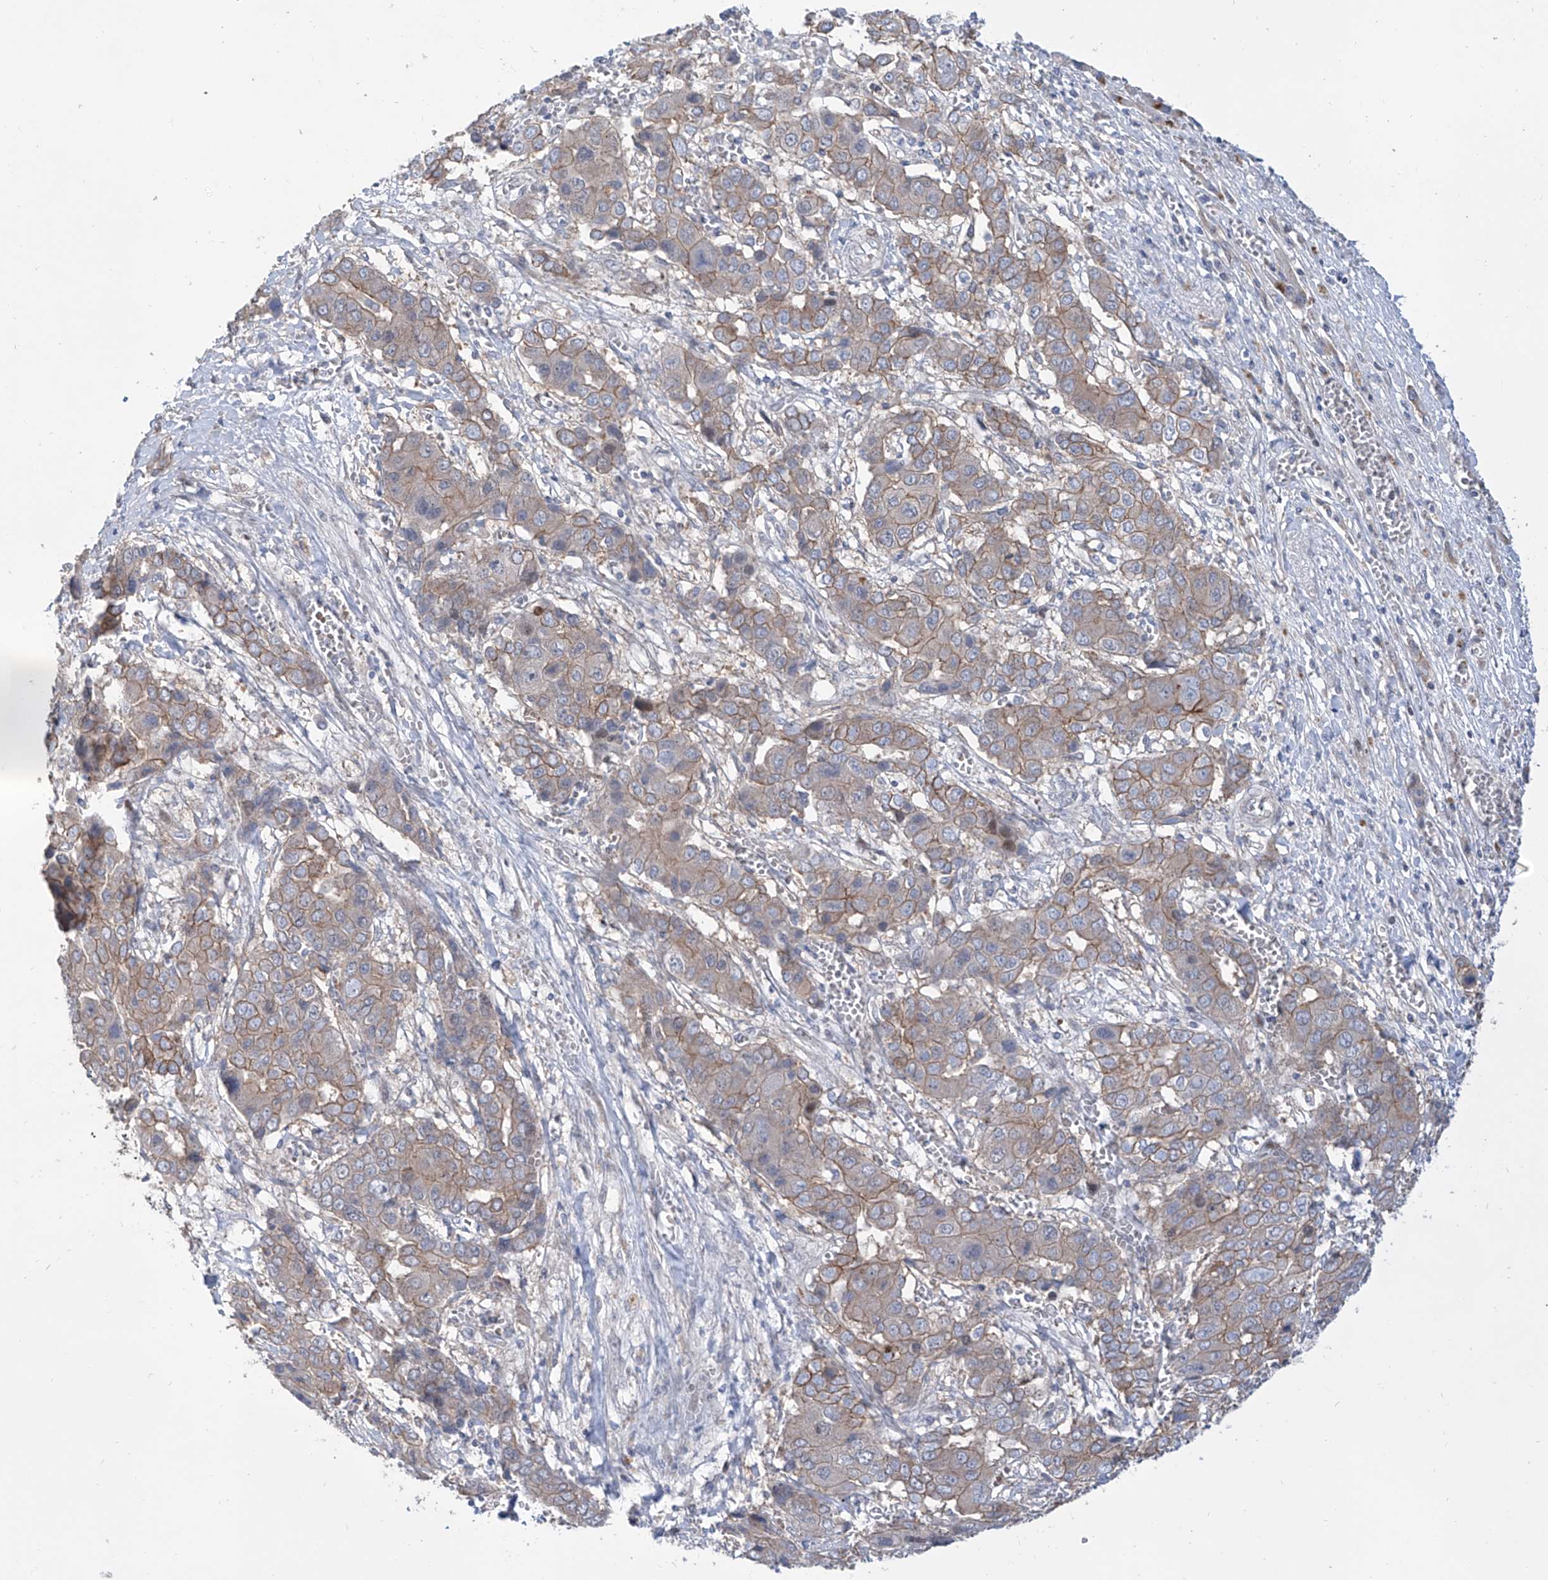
{"staining": {"intensity": "moderate", "quantity": "25%-75%", "location": "cytoplasmic/membranous"}, "tissue": "liver cancer", "cell_type": "Tumor cells", "image_type": "cancer", "snomed": [{"axis": "morphology", "description": "Cholangiocarcinoma"}, {"axis": "topography", "description": "Liver"}], "caption": "Moderate cytoplasmic/membranous staining is seen in about 25%-75% of tumor cells in cholangiocarcinoma (liver). The staining was performed using DAB to visualize the protein expression in brown, while the nuclei were stained in blue with hematoxylin (Magnification: 20x).", "gene": "LRRC1", "patient": {"sex": "male", "age": 67}}